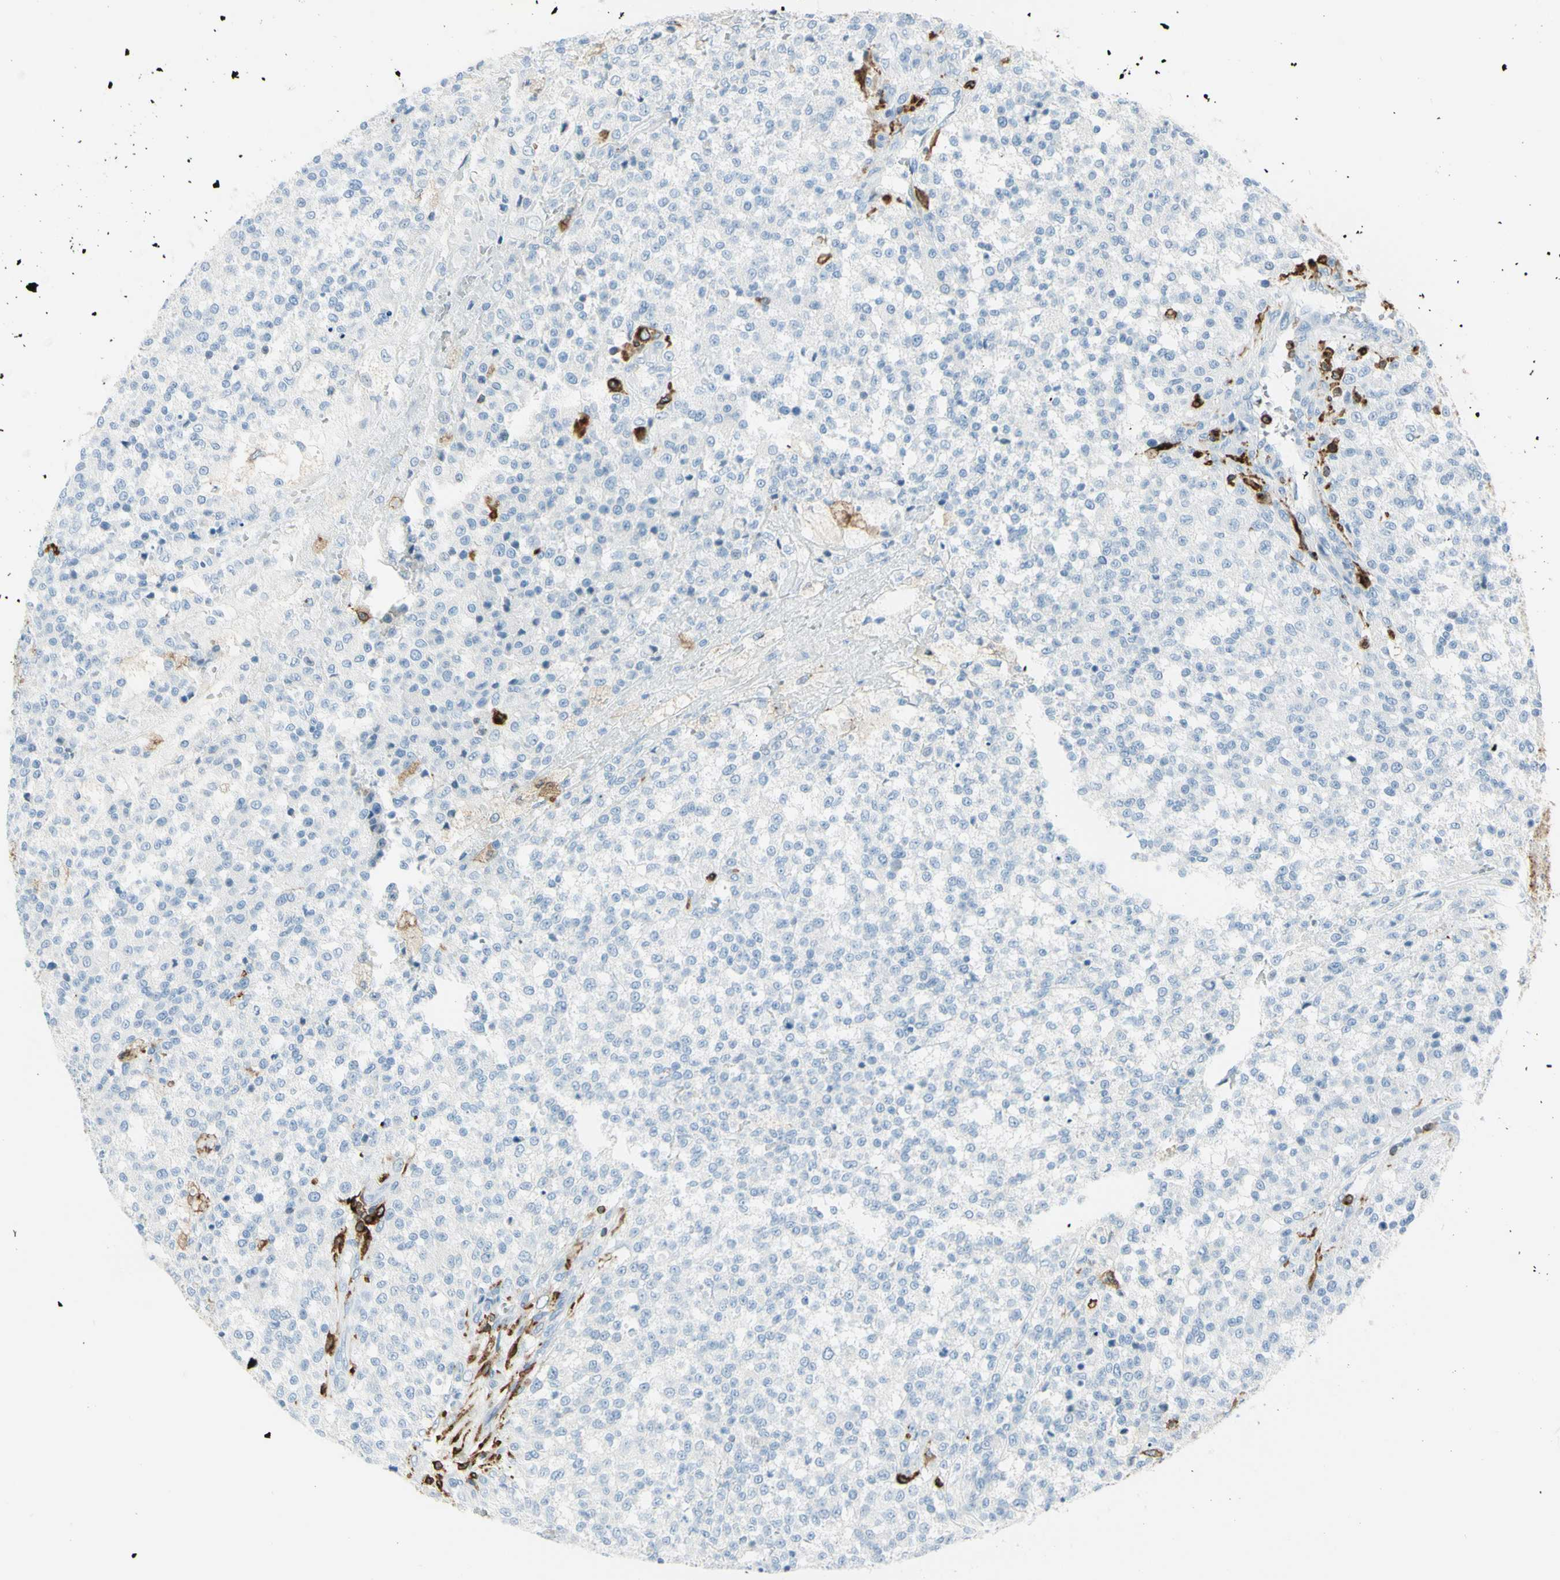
{"staining": {"intensity": "negative", "quantity": "none", "location": "none"}, "tissue": "testis cancer", "cell_type": "Tumor cells", "image_type": "cancer", "snomed": [{"axis": "morphology", "description": "Seminoma, NOS"}, {"axis": "topography", "description": "Testis"}], "caption": "Micrograph shows no significant protein positivity in tumor cells of testis seminoma.", "gene": "CD74", "patient": {"sex": "male", "age": 59}}